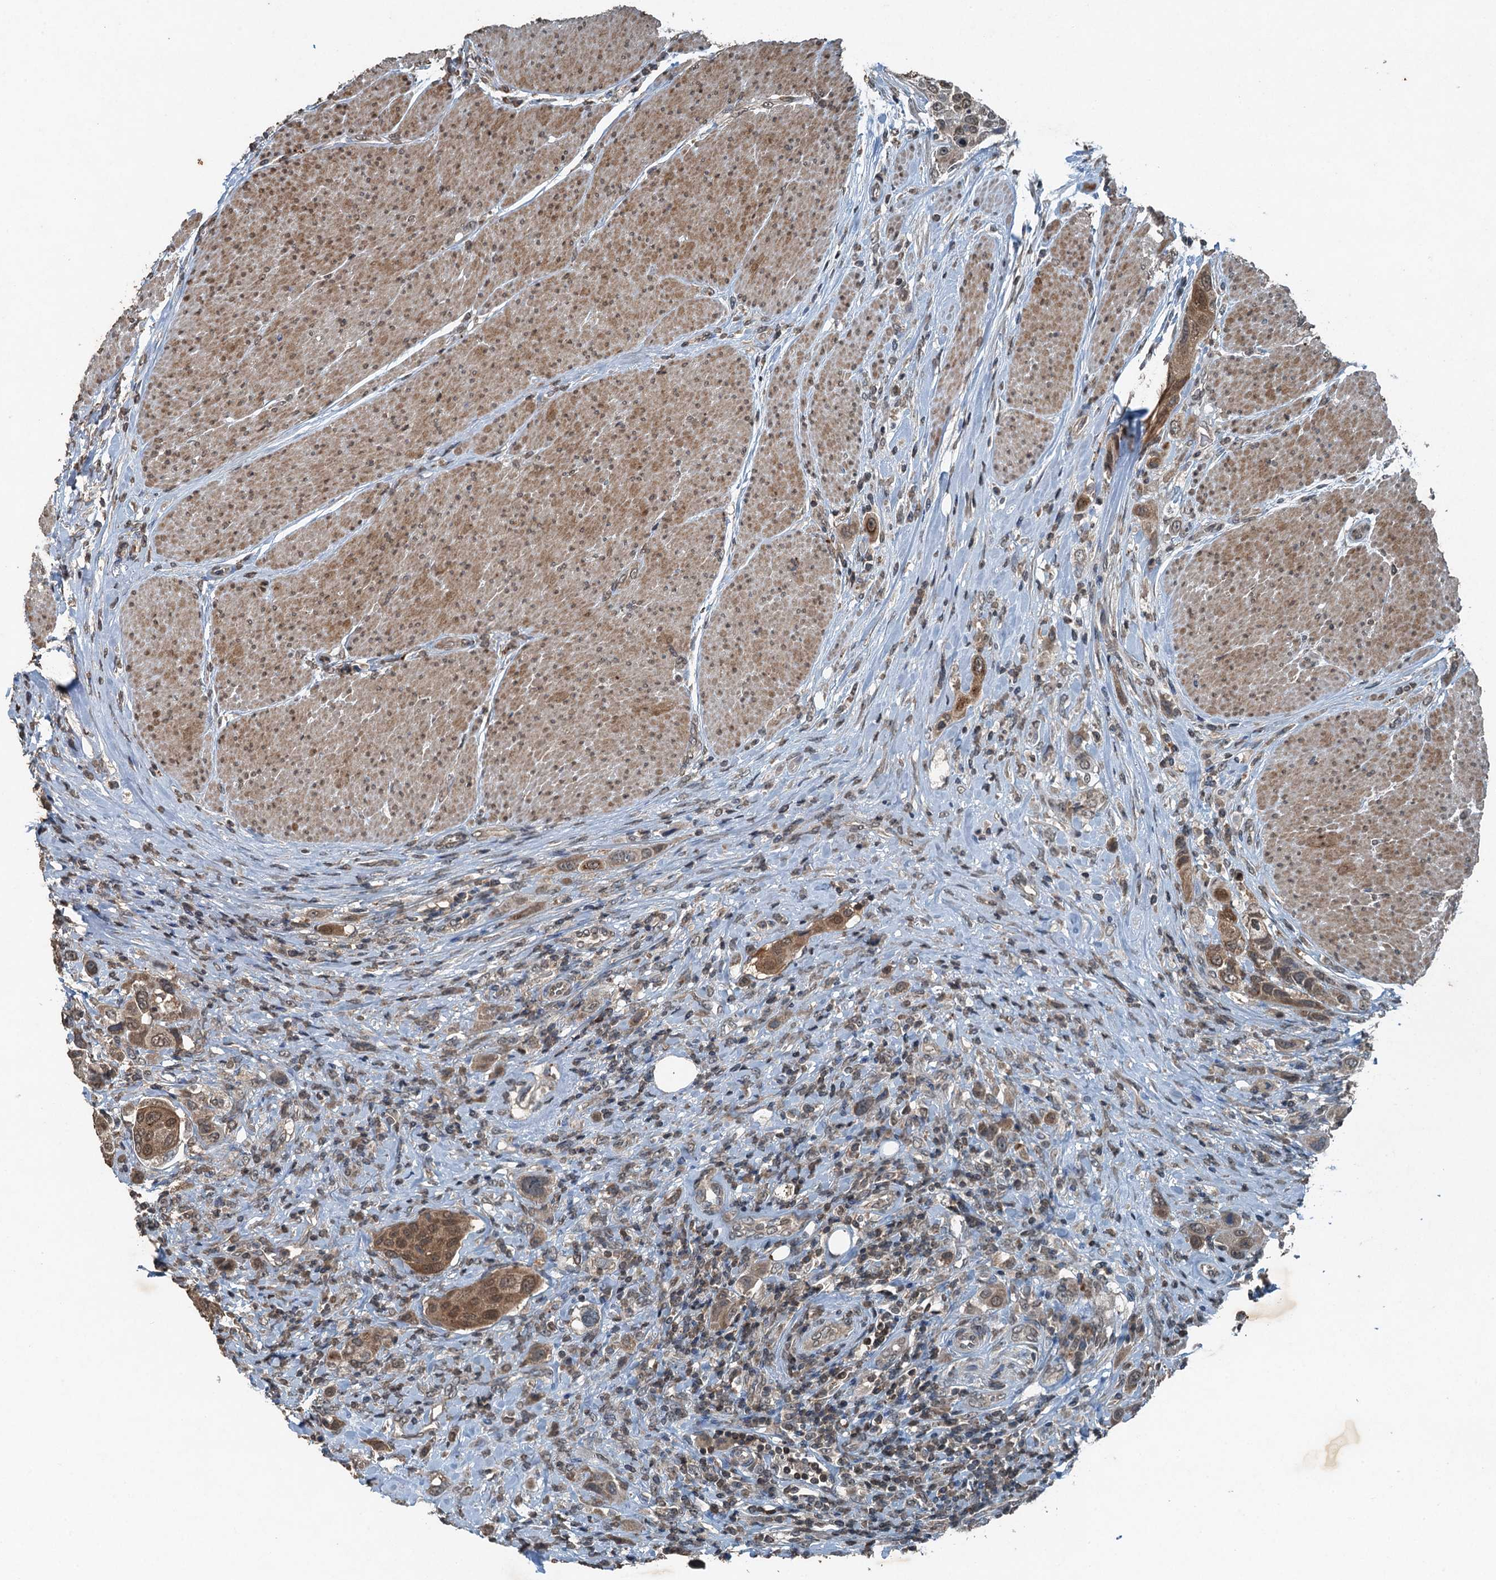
{"staining": {"intensity": "moderate", "quantity": ">75%", "location": "cytoplasmic/membranous,nuclear"}, "tissue": "urothelial cancer", "cell_type": "Tumor cells", "image_type": "cancer", "snomed": [{"axis": "morphology", "description": "Urothelial carcinoma, High grade"}, {"axis": "topography", "description": "Urinary bladder"}], "caption": "An image of human urothelial cancer stained for a protein displays moderate cytoplasmic/membranous and nuclear brown staining in tumor cells.", "gene": "TCTN1", "patient": {"sex": "male", "age": 50}}